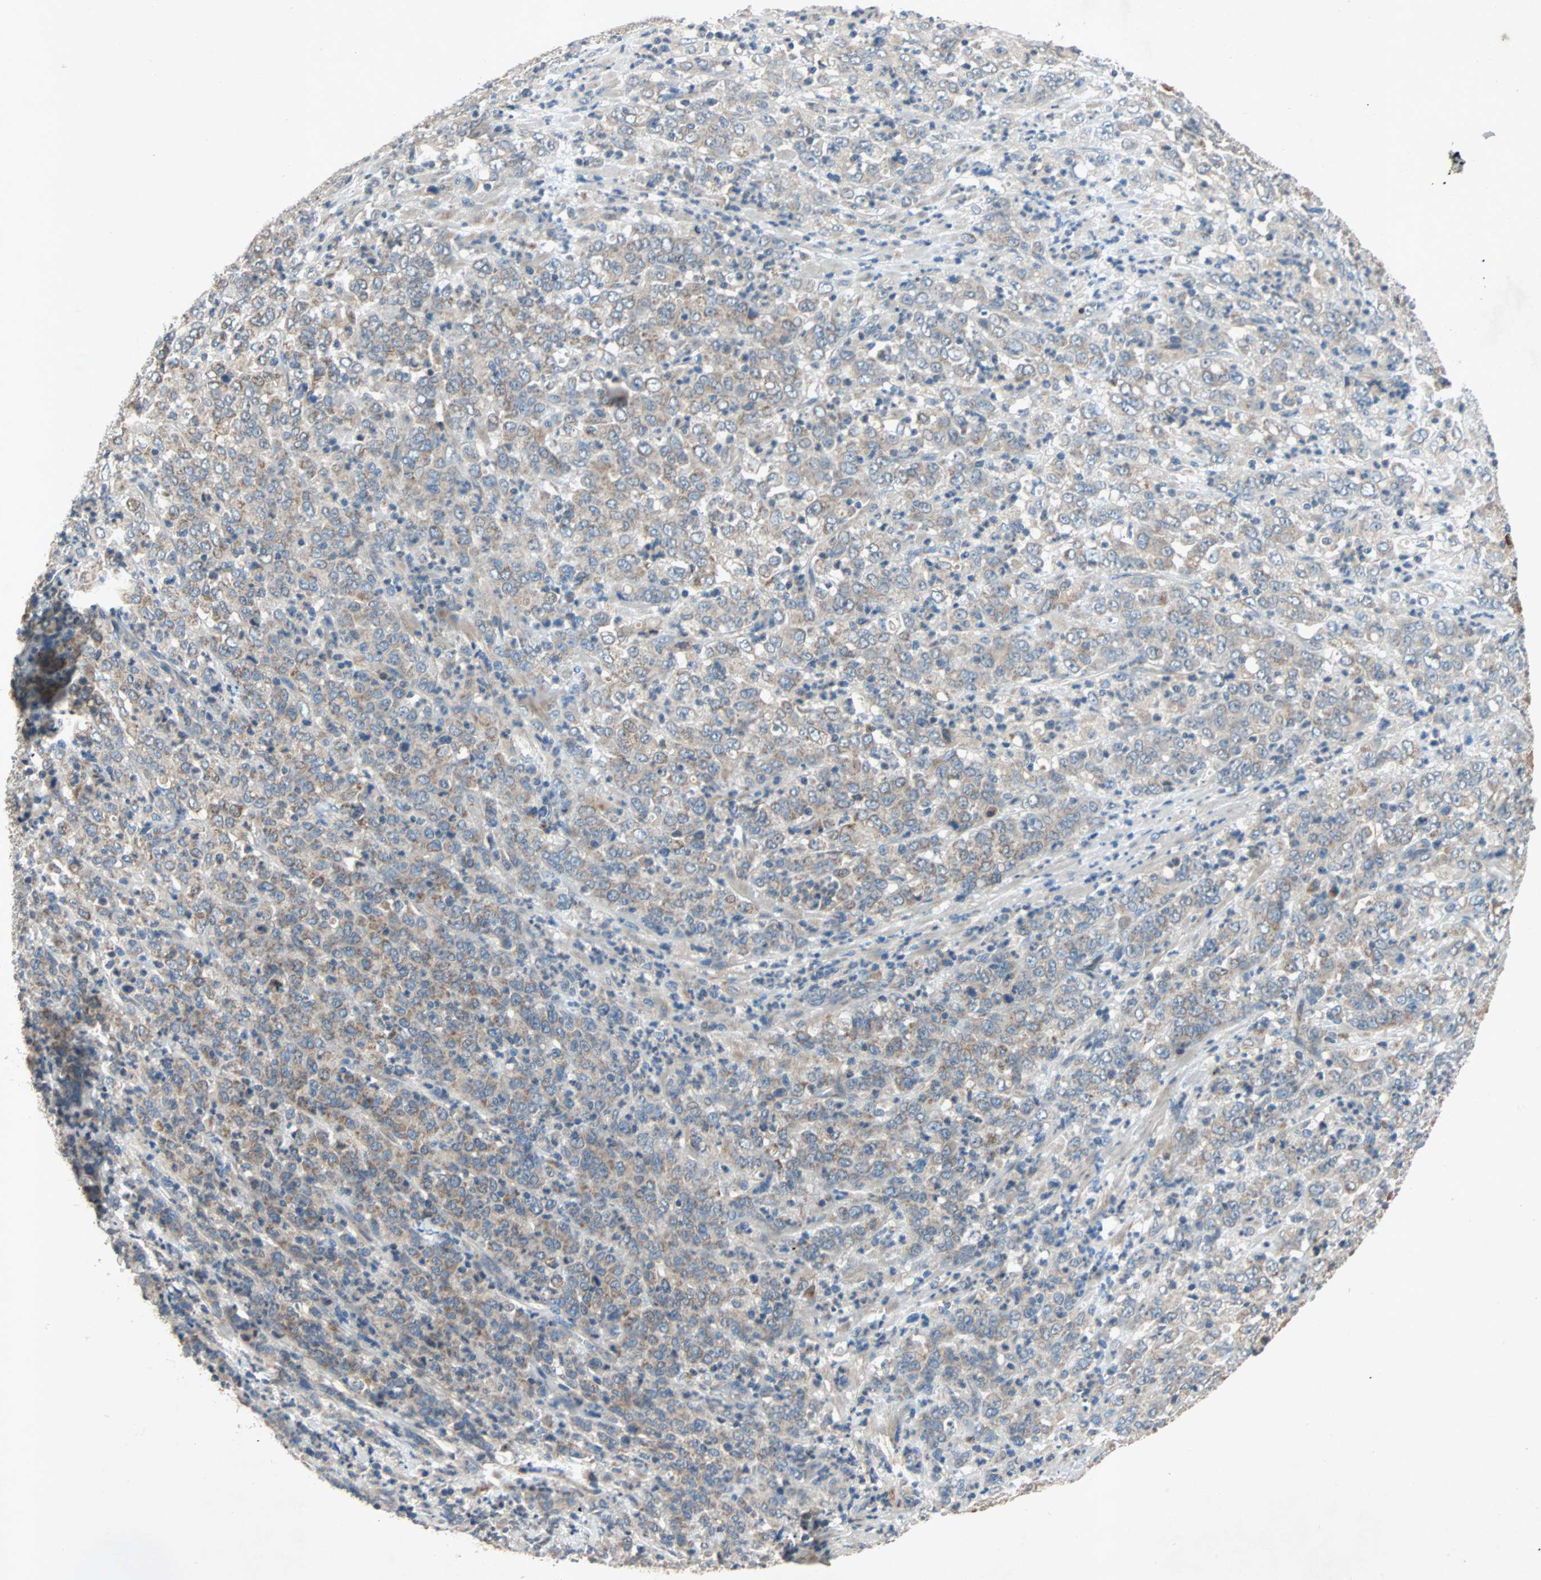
{"staining": {"intensity": "moderate", "quantity": "25%-75%", "location": "cytoplasmic/membranous"}, "tissue": "stomach cancer", "cell_type": "Tumor cells", "image_type": "cancer", "snomed": [{"axis": "morphology", "description": "Adenocarcinoma, NOS"}, {"axis": "topography", "description": "Stomach, lower"}], "caption": "Human stomach cancer stained with a protein marker shows moderate staining in tumor cells.", "gene": "XYLT1", "patient": {"sex": "female", "age": 71}}